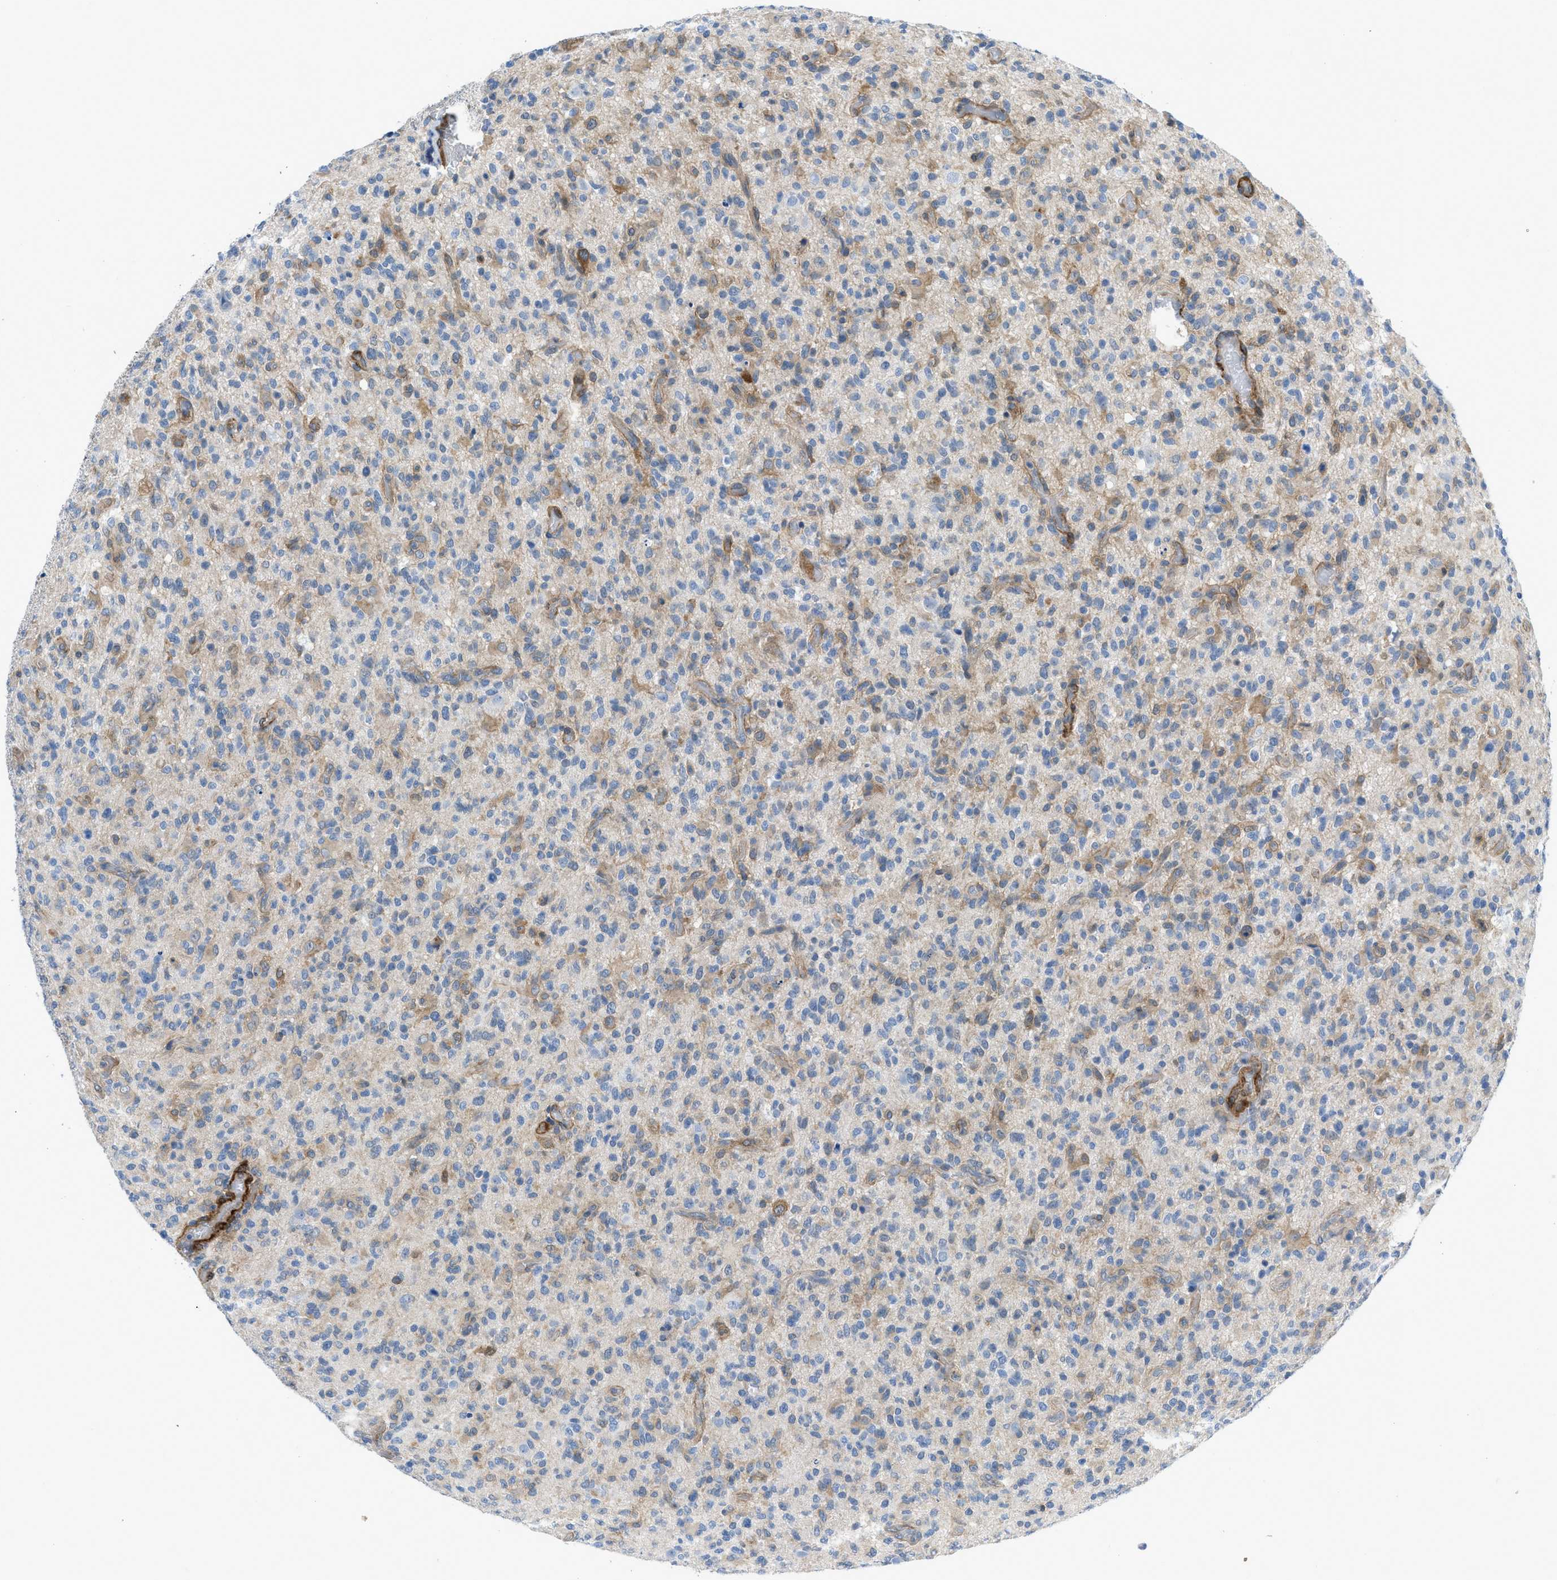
{"staining": {"intensity": "weak", "quantity": "25%-75%", "location": "cytoplasmic/membranous"}, "tissue": "glioma", "cell_type": "Tumor cells", "image_type": "cancer", "snomed": [{"axis": "morphology", "description": "Glioma, malignant, High grade"}, {"axis": "topography", "description": "Brain"}], "caption": "A low amount of weak cytoplasmic/membranous positivity is appreciated in about 25%-75% of tumor cells in glioma tissue. (brown staining indicates protein expression, while blue staining denotes nuclei).", "gene": "PDLIM5", "patient": {"sex": "male", "age": 71}}